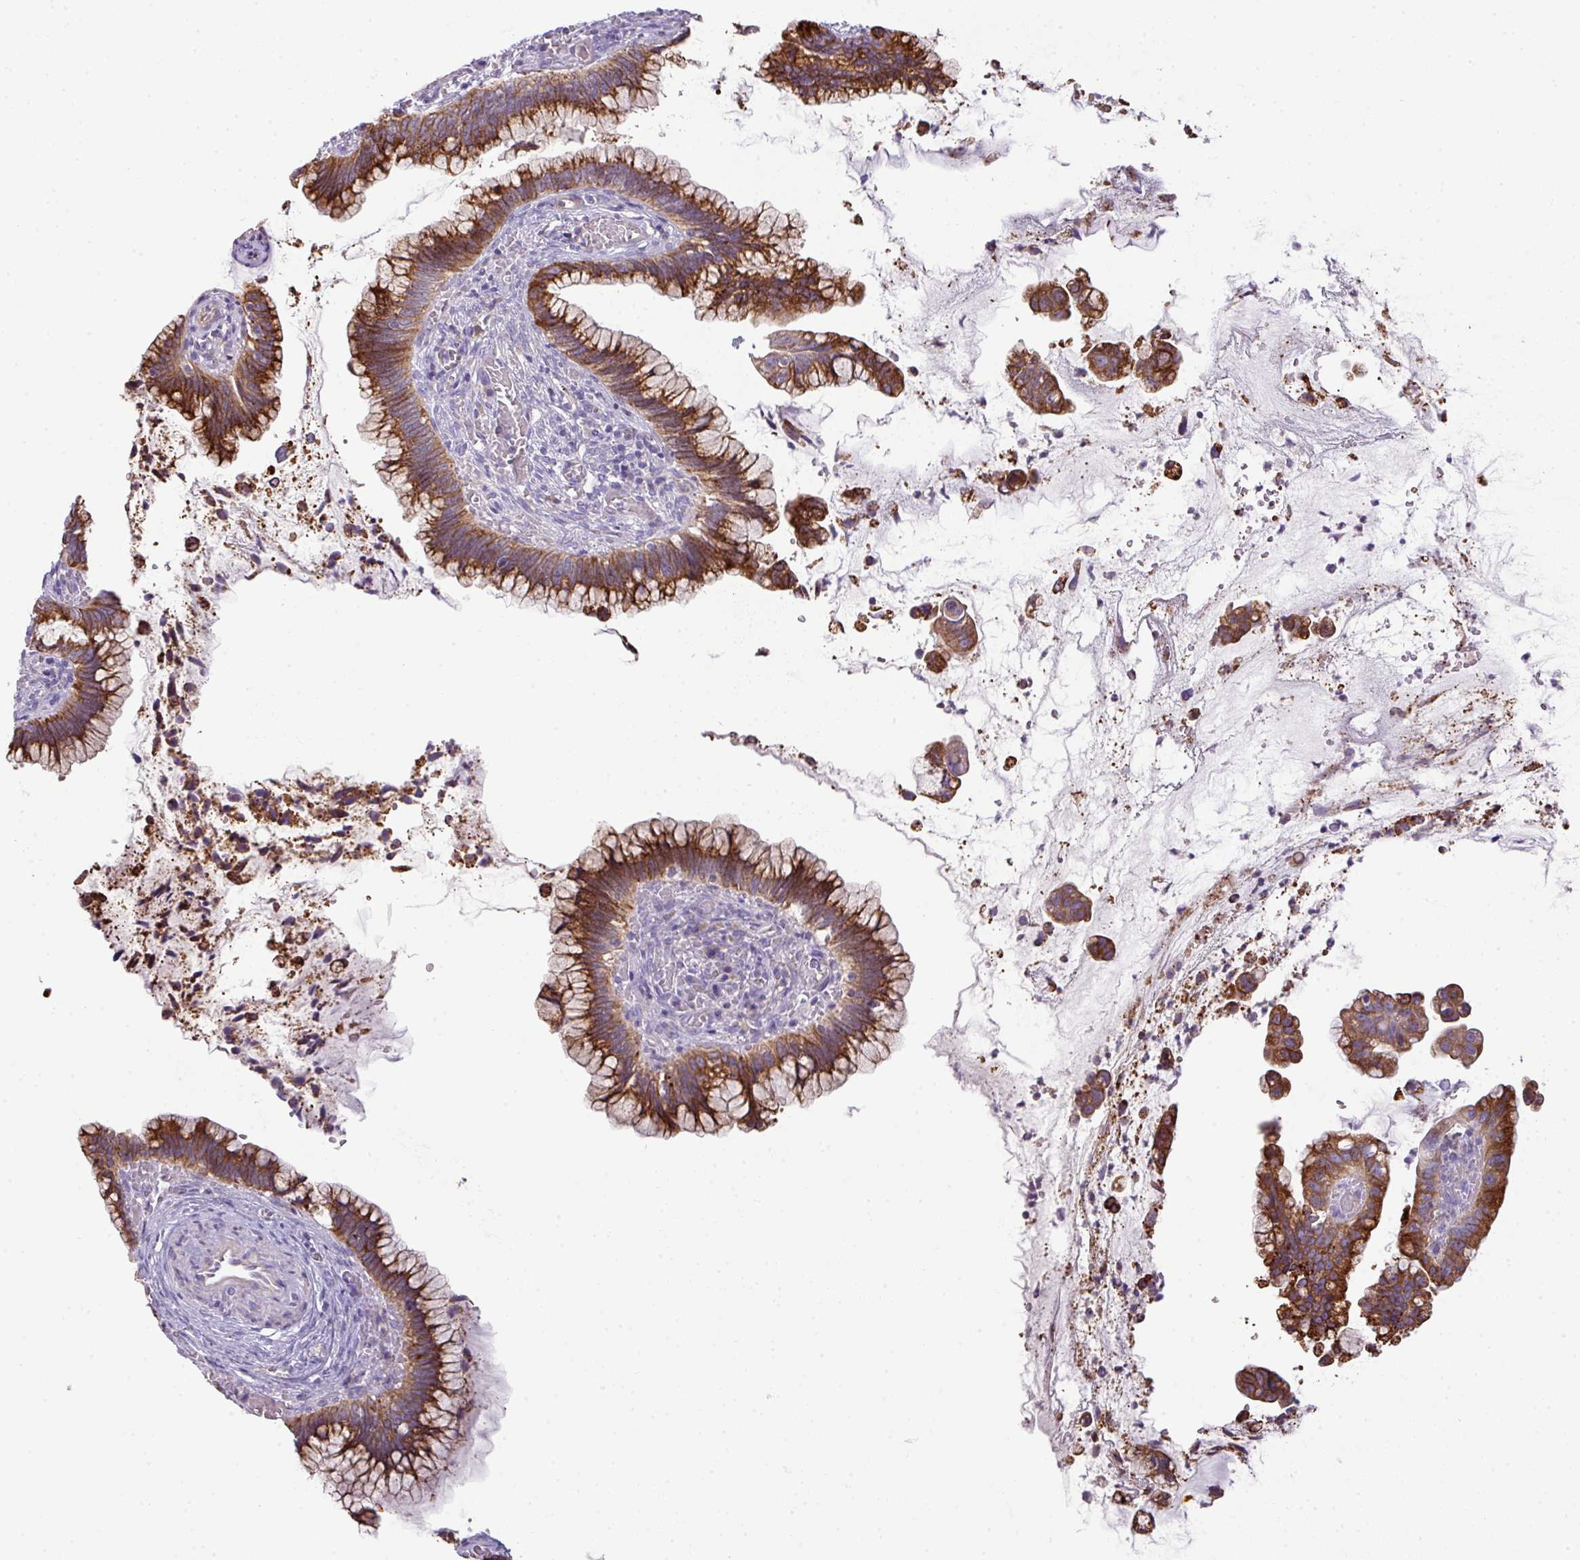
{"staining": {"intensity": "strong", "quantity": ">75%", "location": "cytoplasmic/membranous"}, "tissue": "cervical cancer", "cell_type": "Tumor cells", "image_type": "cancer", "snomed": [{"axis": "morphology", "description": "Adenocarcinoma, NOS"}, {"axis": "topography", "description": "Cervix"}], "caption": "Immunohistochemistry of human cervical adenocarcinoma displays high levels of strong cytoplasmic/membranous expression in approximately >75% of tumor cells.", "gene": "PIK3R5", "patient": {"sex": "female", "age": 44}}